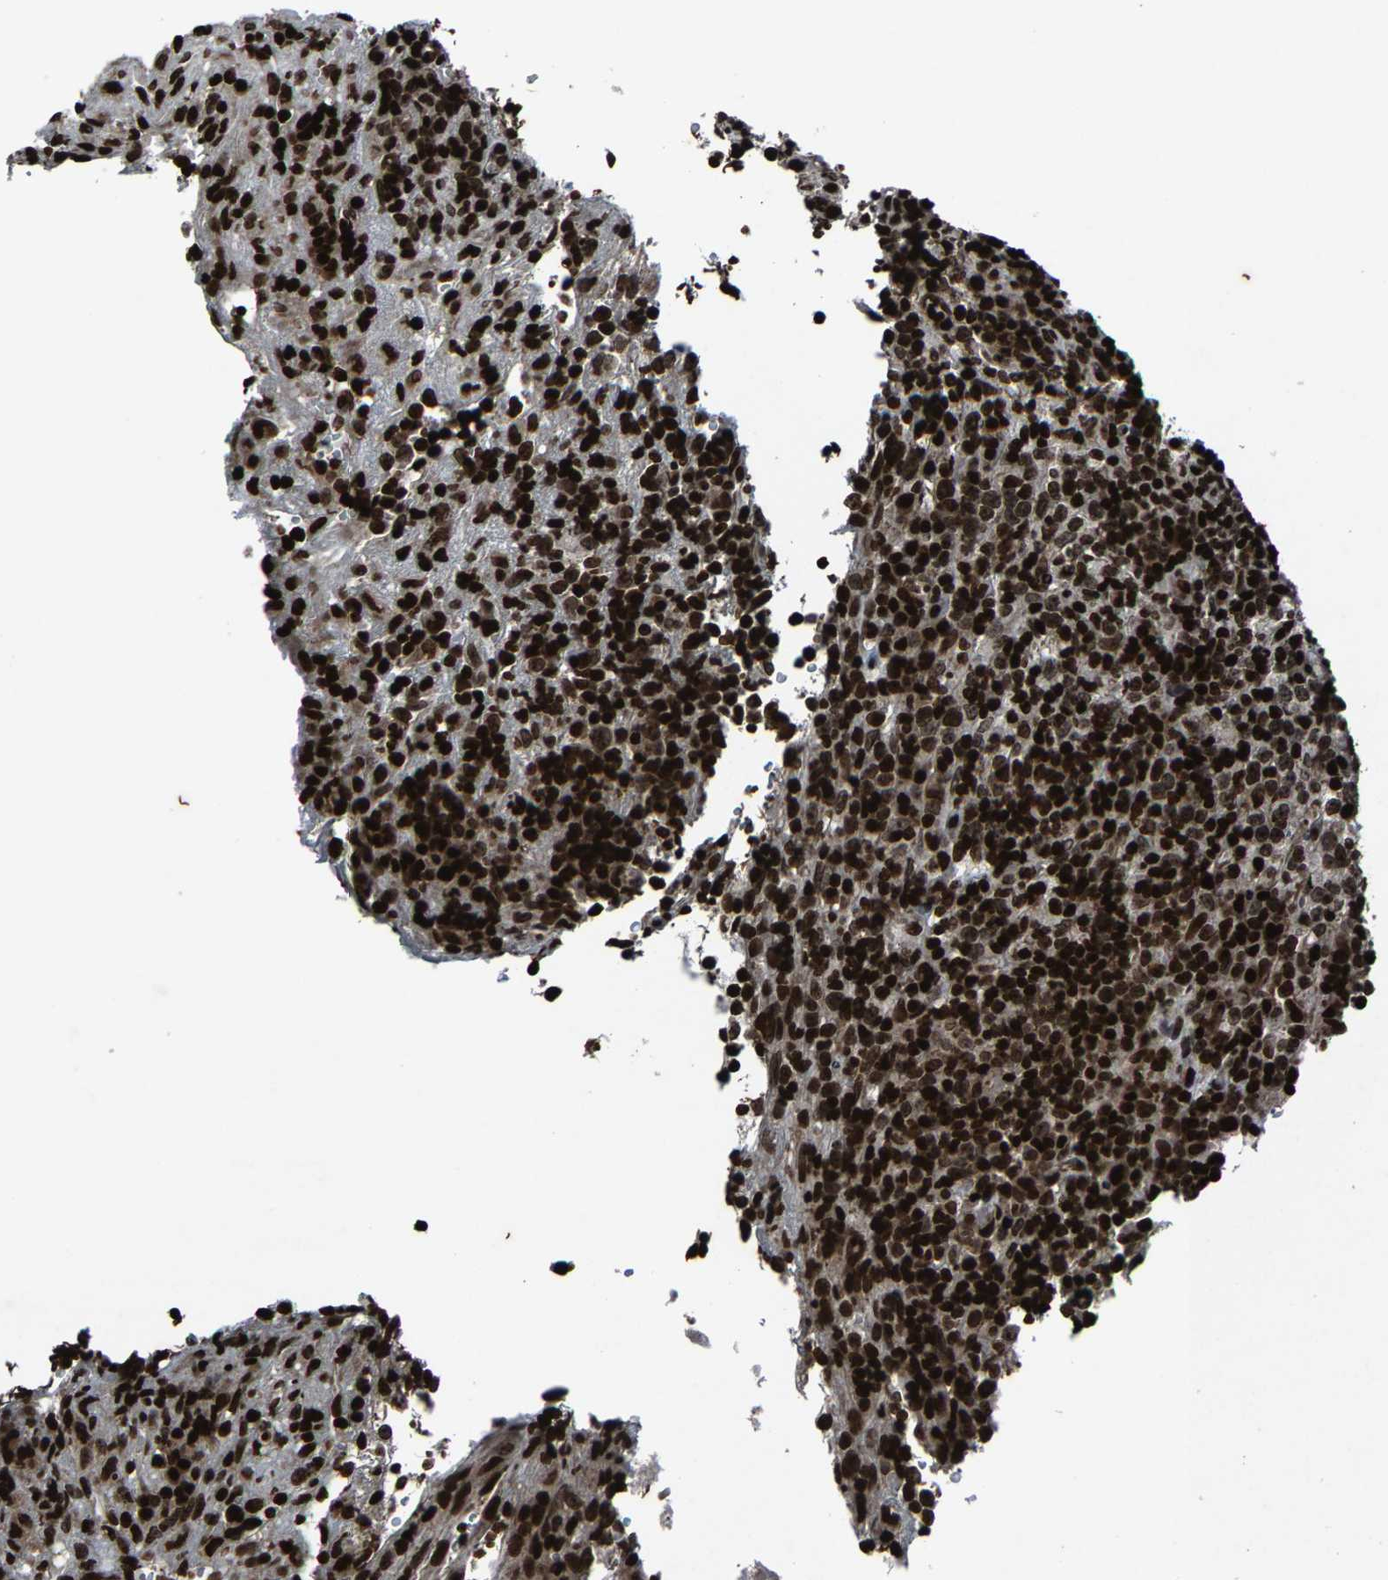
{"staining": {"intensity": "strong", "quantity": ">75%", "location": "nuclear"}, "tissue": "lymphoma", "cell_type": "Tumor cells", "image_type": "cancer", "snomed": [{"axis": "morphology", "description": "Malignant lymphoma, non-Hodgkin's type, High grade"}, {"axis": "topography", "description": "Lymph node"}], "caption": "Human high-grade malignant lymphoma, non-Hodgkin's type stained for a protein (brown) shows strong nuclear positive positivity in approximately >75% of tumor cells.", "gene": "H4C1", "patient": {"sex": "female", "age": 76}}